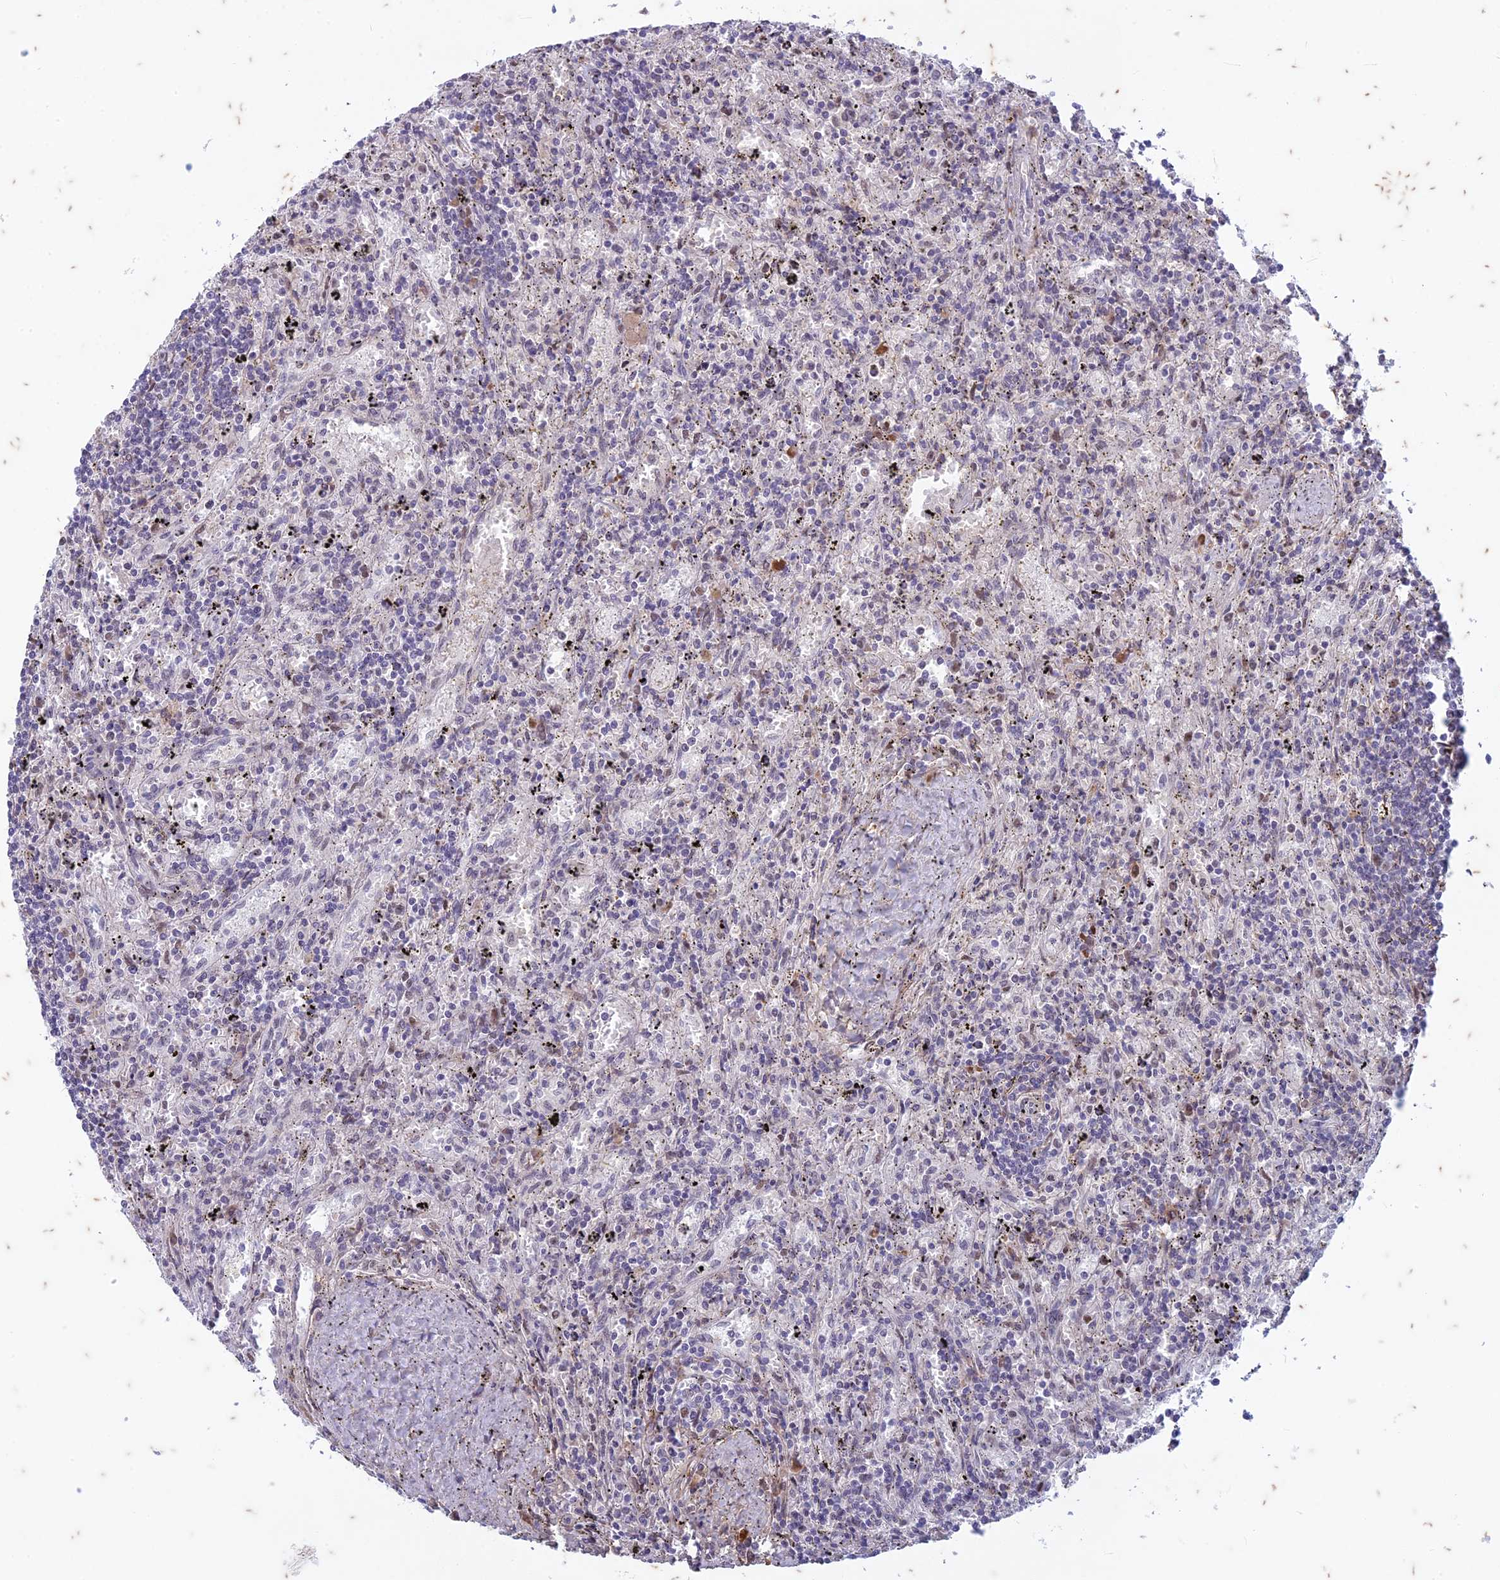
{"staining": {"intensity": "negative", "quantity": "none", "location": "none"}, "tissue": "lymphoma", "cell_type": "Tumor cells", "image_type": "cancer", "snomed": [{"axis": "morphology", "description": "Malignant lymphoma, non-Hodgkin's type, Low grade"}, {"axis": "topography", "description": "Spleen"}], "caption": "High magnification brightfield microscopy of lymphoma stained with DAB (brown) and counterstained with hematoxylin (blue): tumor cells show no significant positivity.", "gene": "PABPN1L", "patient": {"sex": "male", "age": 76}}